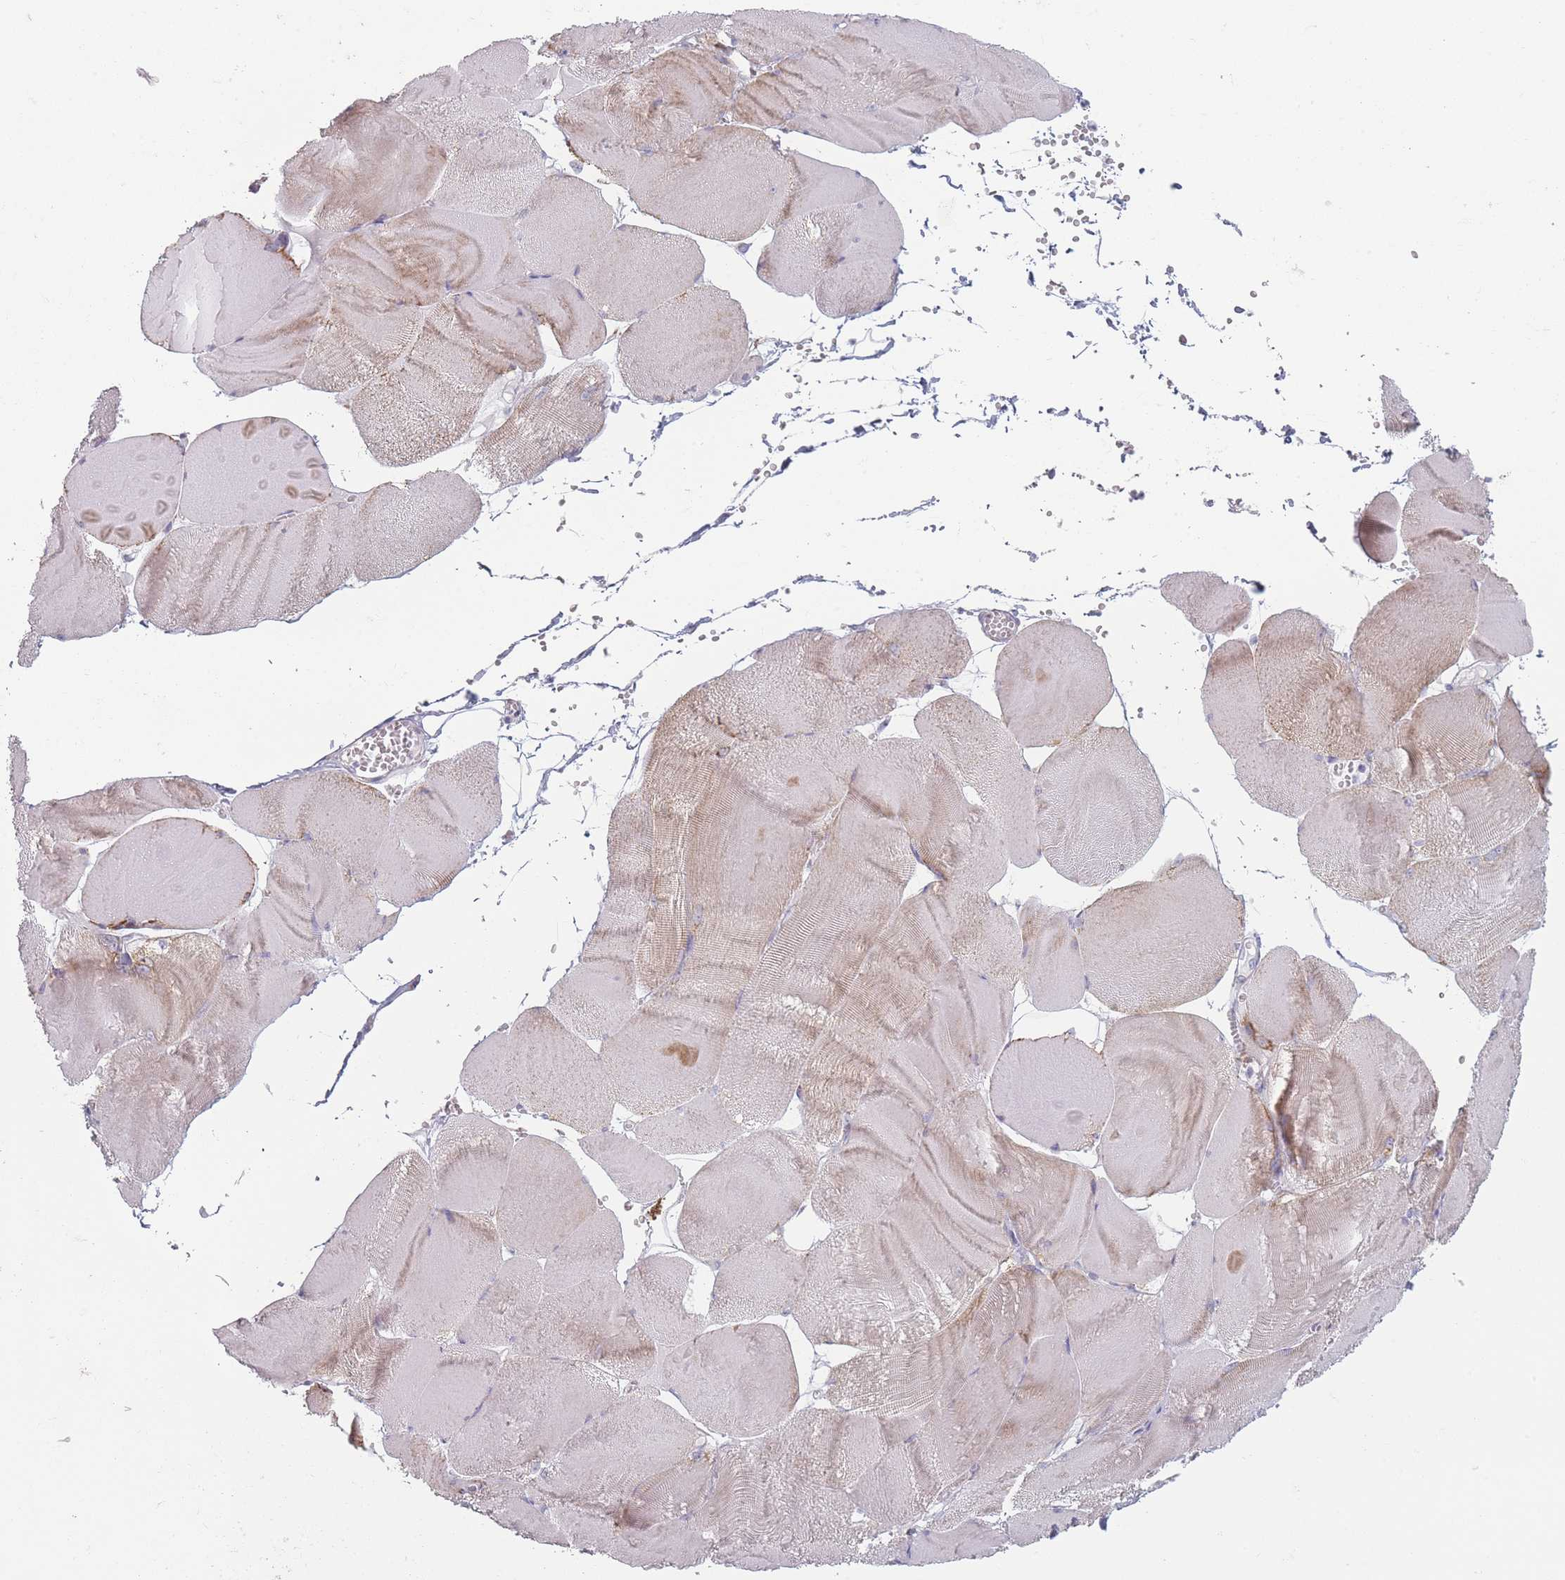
{"staining": {"intensity": "moderate", "quantity": "<25%", "location": "cytoplasmic/membranous"}, "tissue": "skeletal muscle", "cell_type": "Myocytes", "image_type": "normal", "snomed": [{"axis": "morphology", "description": "Normal tissue, NOS"}, {"axis": "morphology", "description": "Basal cell carcinoma"}, {"axis": "topography", "description": "Skeletal muscle"}], "caption": "Immunohistochemistry (IHC) of unremarkable skeletal muscle shows low levels of moderate cytoplasmic/membranous staining in about <25% of myocytes.", "gene": "DCHS1", "patient": {"sex": "female", "age": 64}}